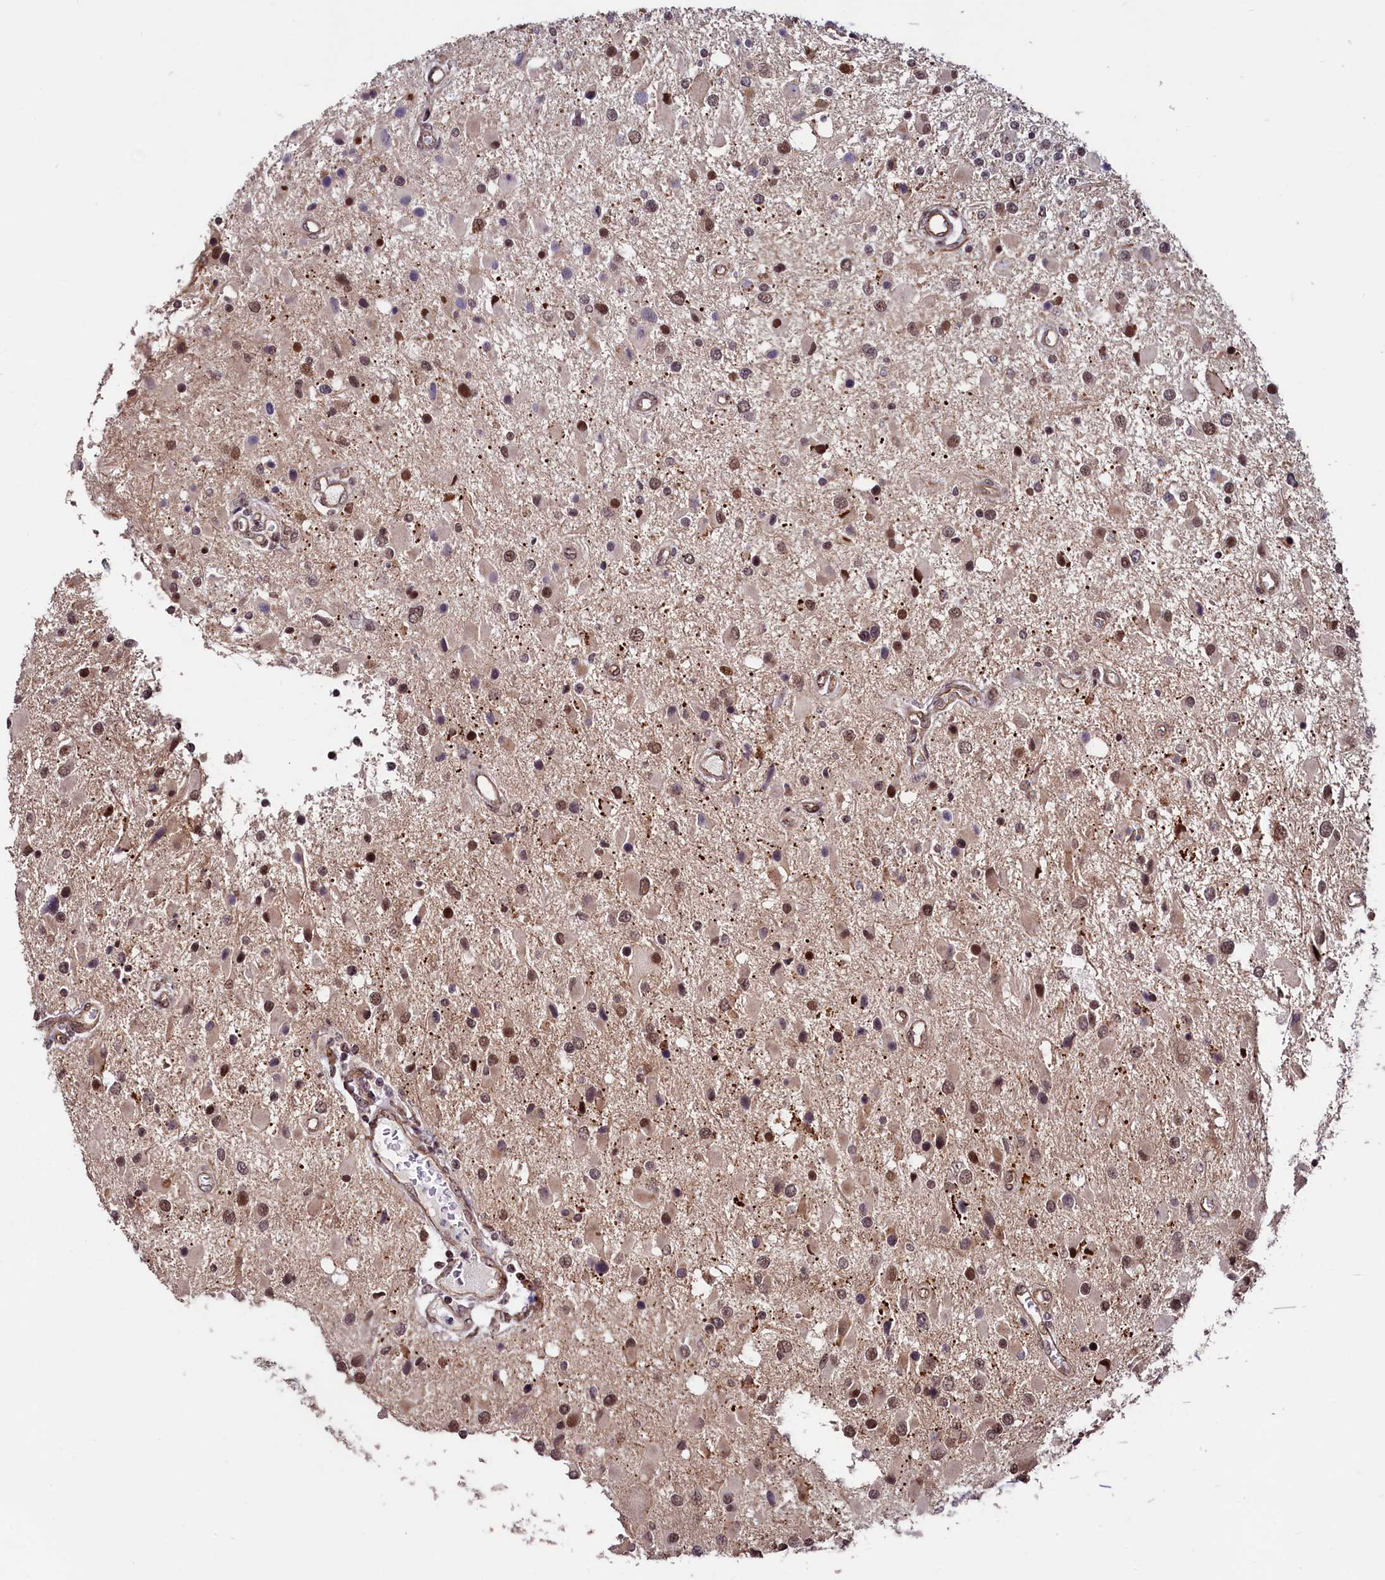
{"staining": {"intensity": "moderate", "quantity": "25%-75%", "location": "nuclear"}, "tissue": "glioma", "cell_type": "Tumor cells", "image_type": "cancer", "snomed": [{"axis": "morphology", "description": "Glioma, malignant, High grade"}, {"axis": "topography", "description": "Brain"}], "caption": "The immunohistochemical stain labels moderate nuclear staining in tumor cells of glioma tissue.", "gene": "LEO1", "patient": {"sex": "male", "age": 53}}